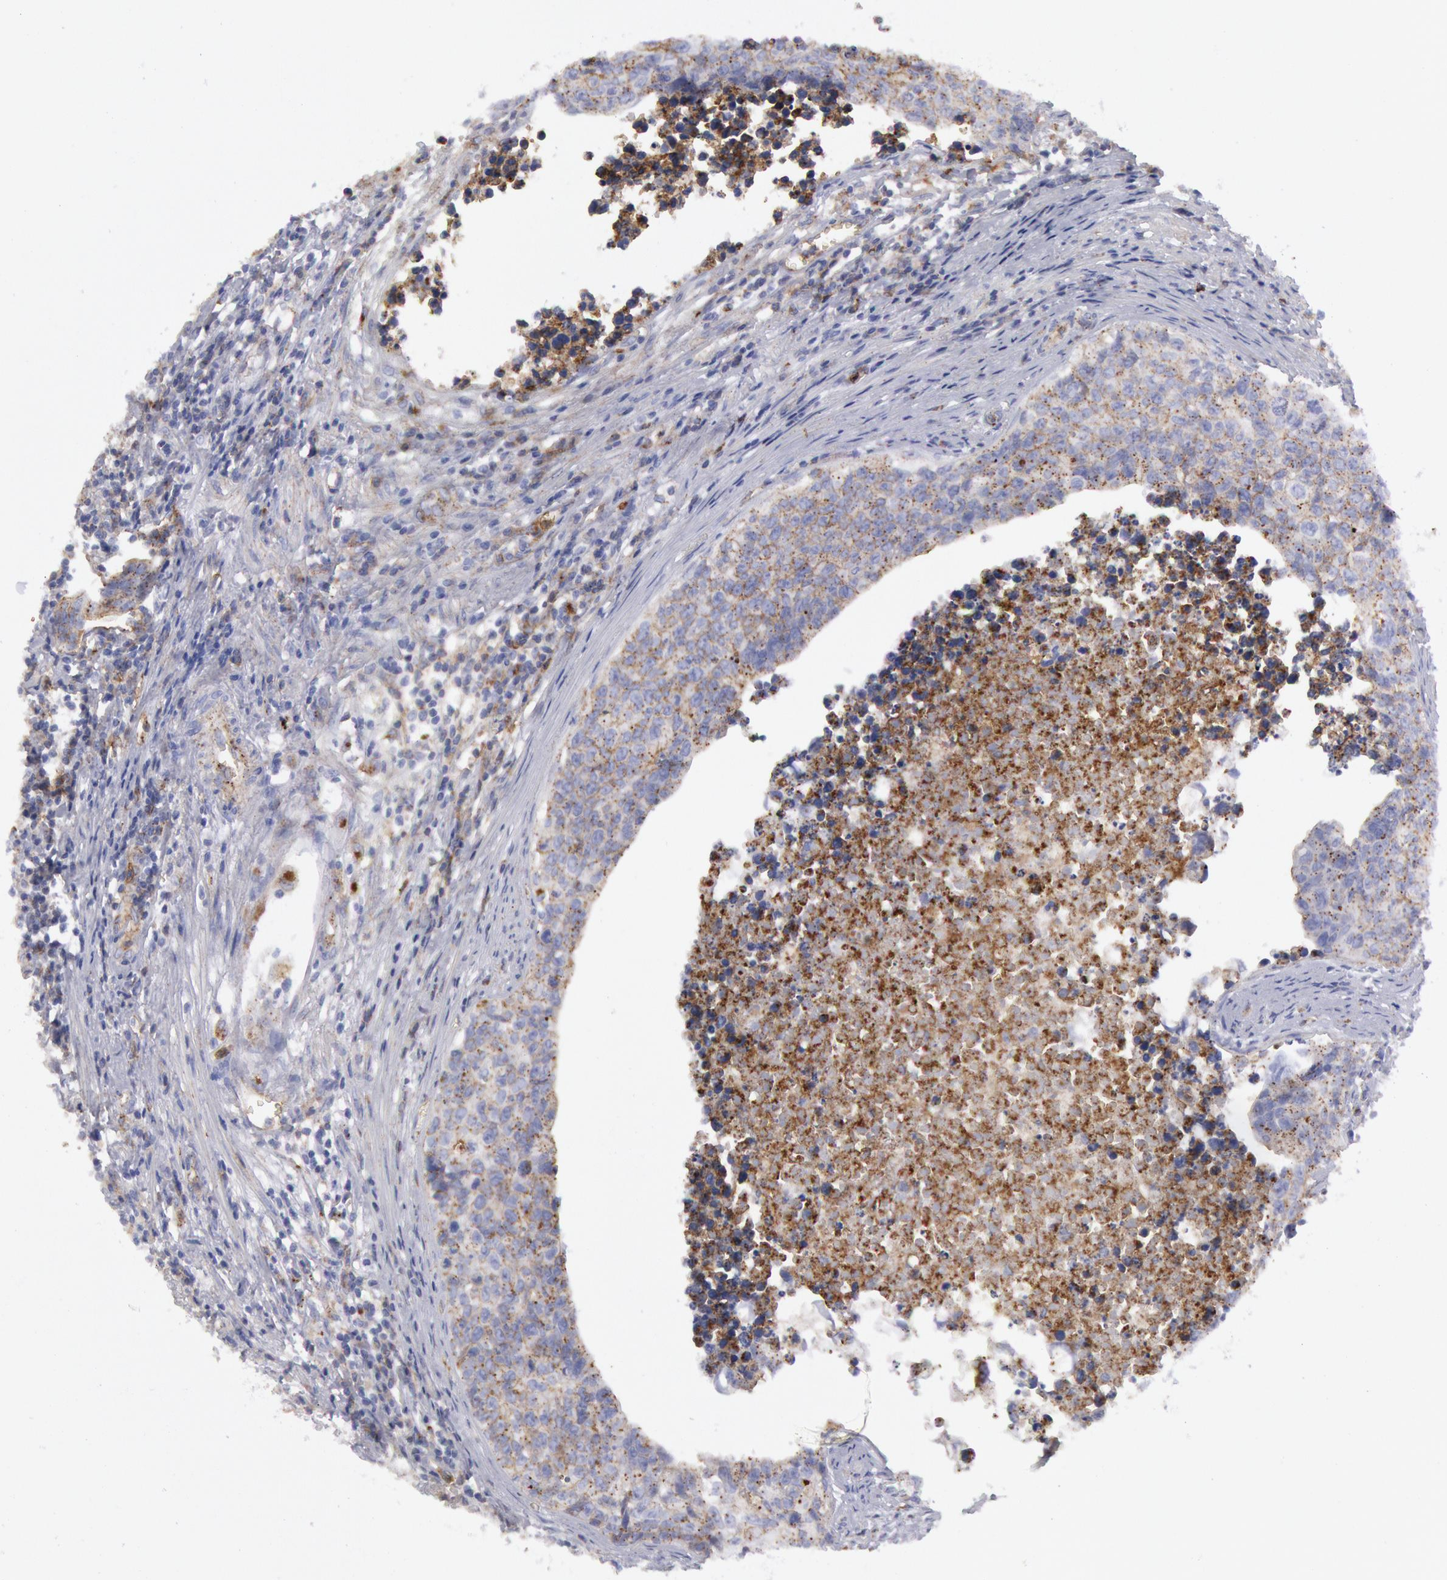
{"staining": {"intensity": "weak", "quantity": "<25%", "location": "cytoplasmic/membranous"}, "tissue": "urothelial cancer", "cell_type": "Tumor cells", "image_type": "cancer", "snomed": [{"axis": "morphology", "description": "Urothelial carcinoma, High grade"}, {"axis": "topography", "description": "Urinary bladder"}], "caption": "Tumor cells show no significant protein staining in urothelial carcinoma (high-grade). (DAB IHC with hematoxylin counter stain).", "gene": "FLOT1", "patient": {"sex": "male", "age": 81}}